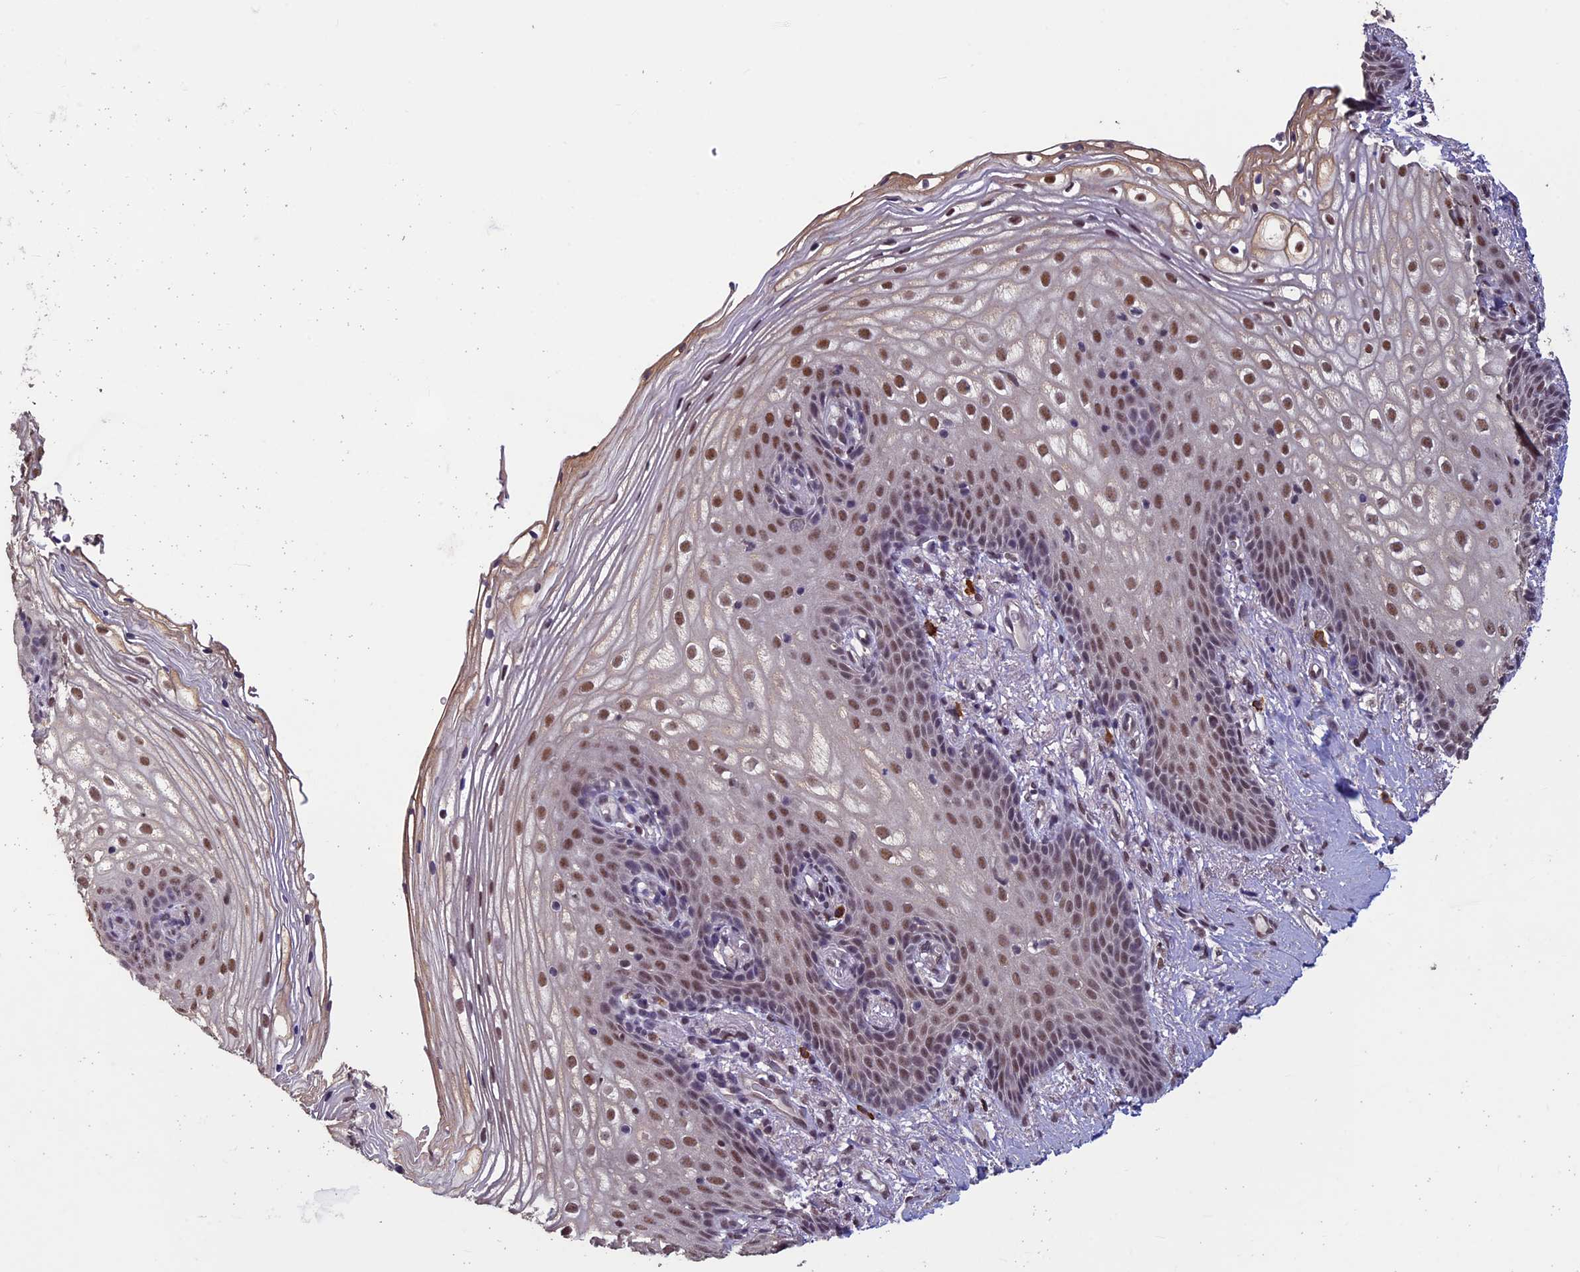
{"staining": {"intensity": "moderate", "quantity": ">75%", "location": "nuclear"}, "tissue": "vagina", "cell_type": "Squamous epithelial cells", "image_type": "normal", "snomed": [{"axis": "morphology", "description": "Normal tissue, NOS"}, {"axis": "topography", "description": "Vagina"}], "caption": "Vagina stained with a brown dye demonstrates moderate nuclear positive staining in about >75% of squamous epithelial cells.", "gene": "RNF40", "patient": {"sex": "female", "age": 60}}